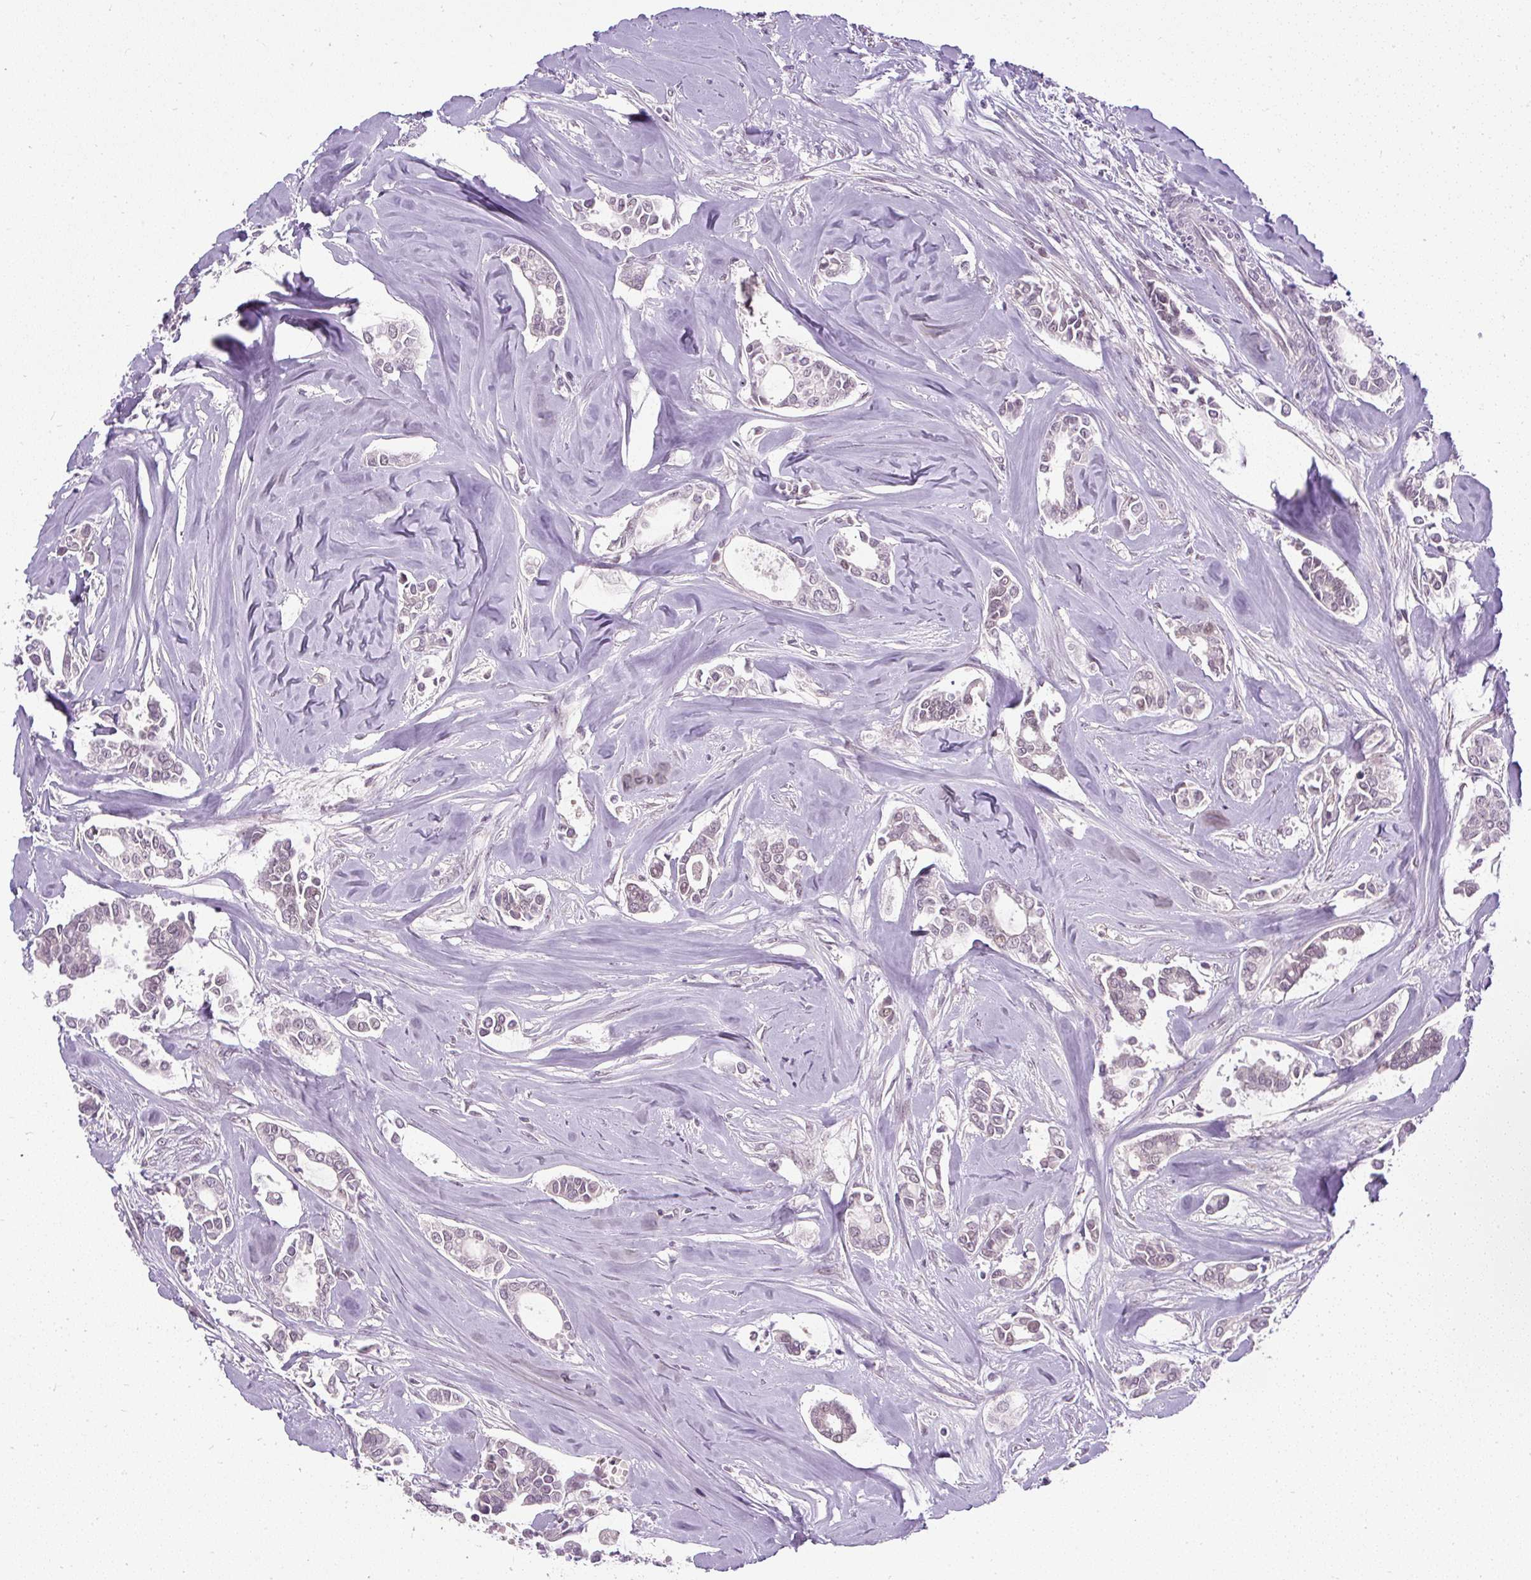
{"staining": {"intensity": "negative", "quantity": "none", "location": "none"}, "tissue": "breast cancer", "cell_type": "Tumor cells", "image_type": "cancer", "snomed": [{"axis": "morphology", "description": "Duct carcinoma"}, {"axis": "topography", "description": "Breast"}], "caption": "A micrograph of human breast cancer (intraductal carcinoma) is negative for staining in tumor cells. (DAB immunohistochemistry visualized using brightfield microscopy, high magnification).", "gene": "FAM117B", "patient": {"sex": "female", "age": 84}}